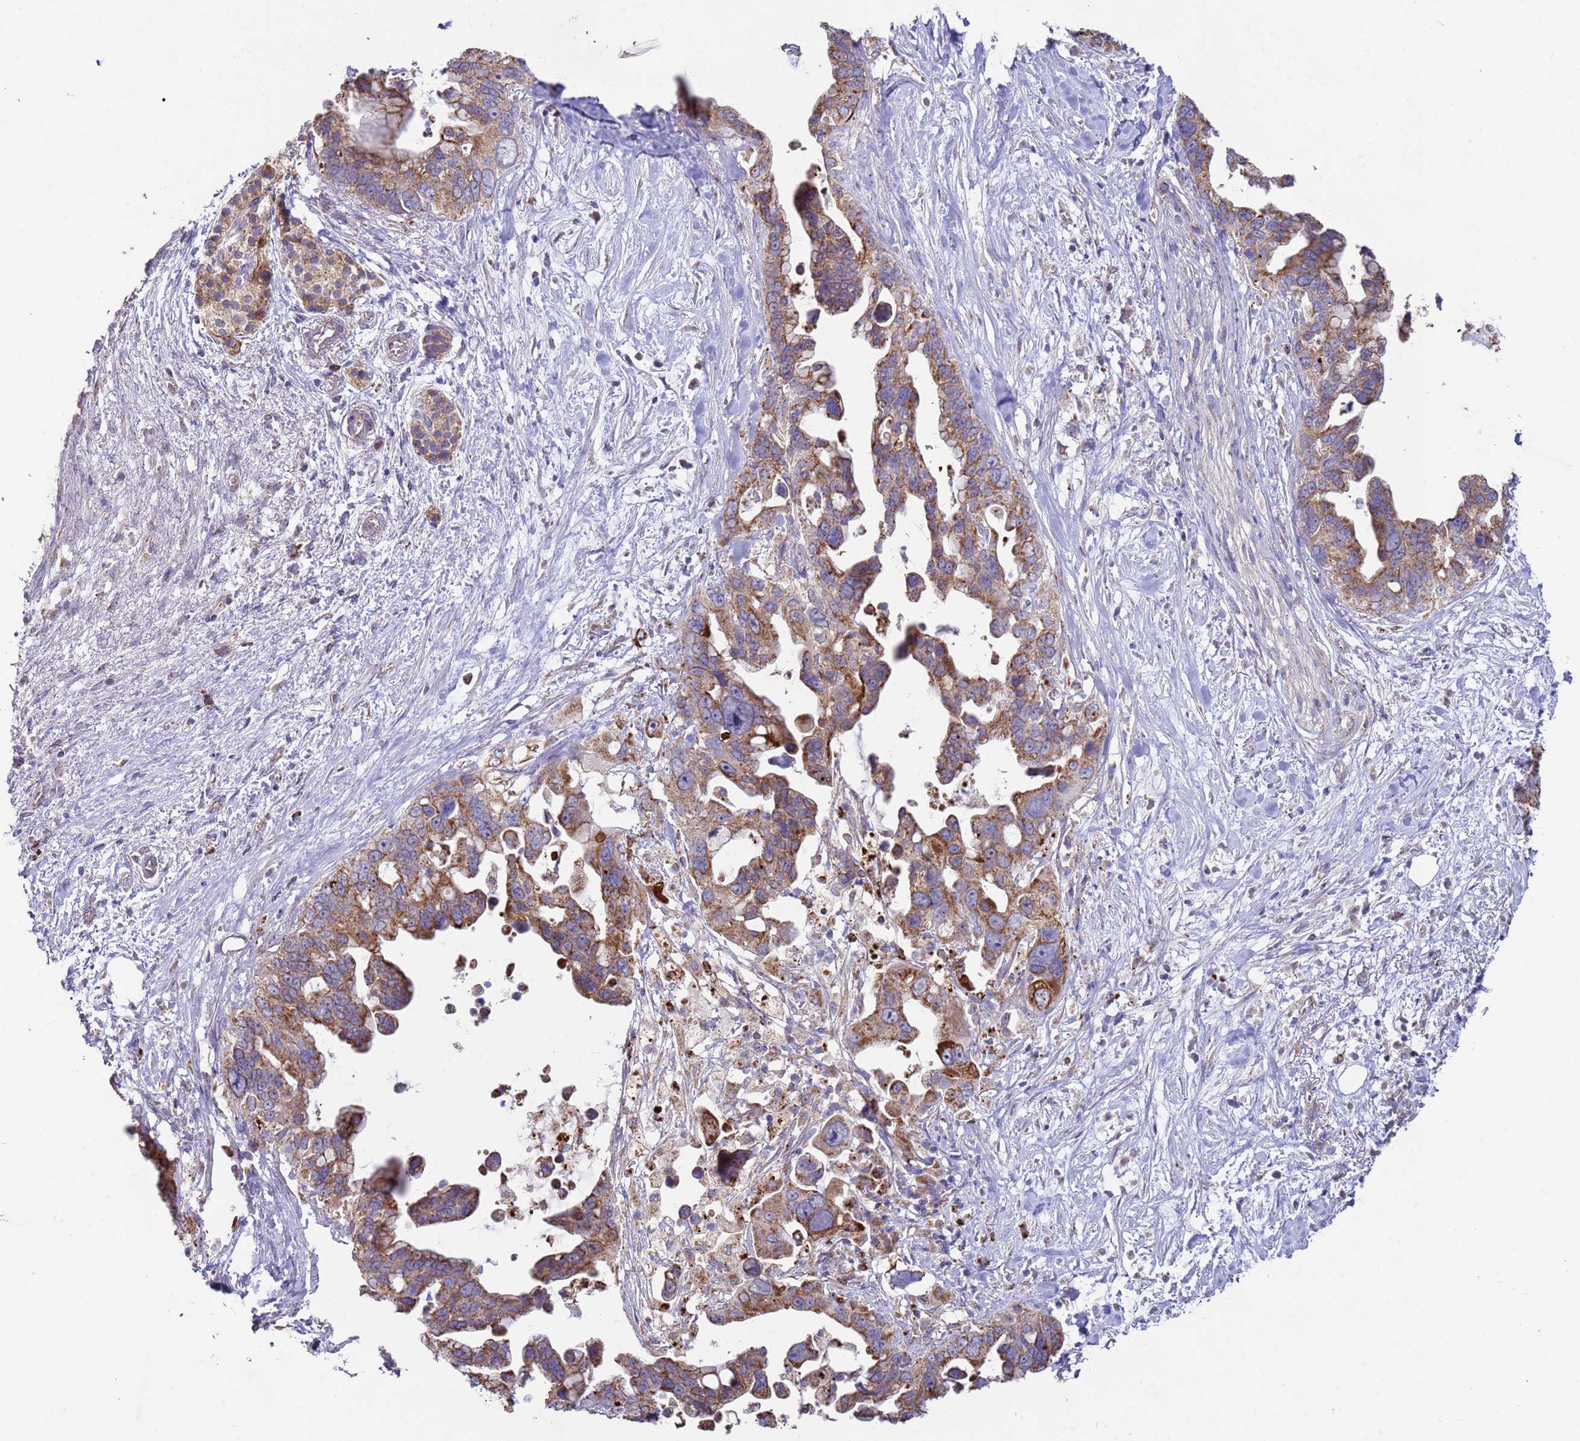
{"staining": {"intensity": "moderate", "quantity": ">75%", "location": "cytoplasmic/membranous"}, "tissue": "pancreatic cancer", "cell_type": "Tumor cells", "image_type": "cancer", "snomed": [{"axis": "morphology", "description": "Adenocarcinoma, NOS"}, {"axis": "topography", "description": "Pancreas"}], "caption": "Moderate cytoplasmic/membranous expression is identified in approximately >75% of tumor cells in adenocarcinoma (pancreatic).", "gene": "FBXO33", "patient": {"sex": "female", "age": 83}}